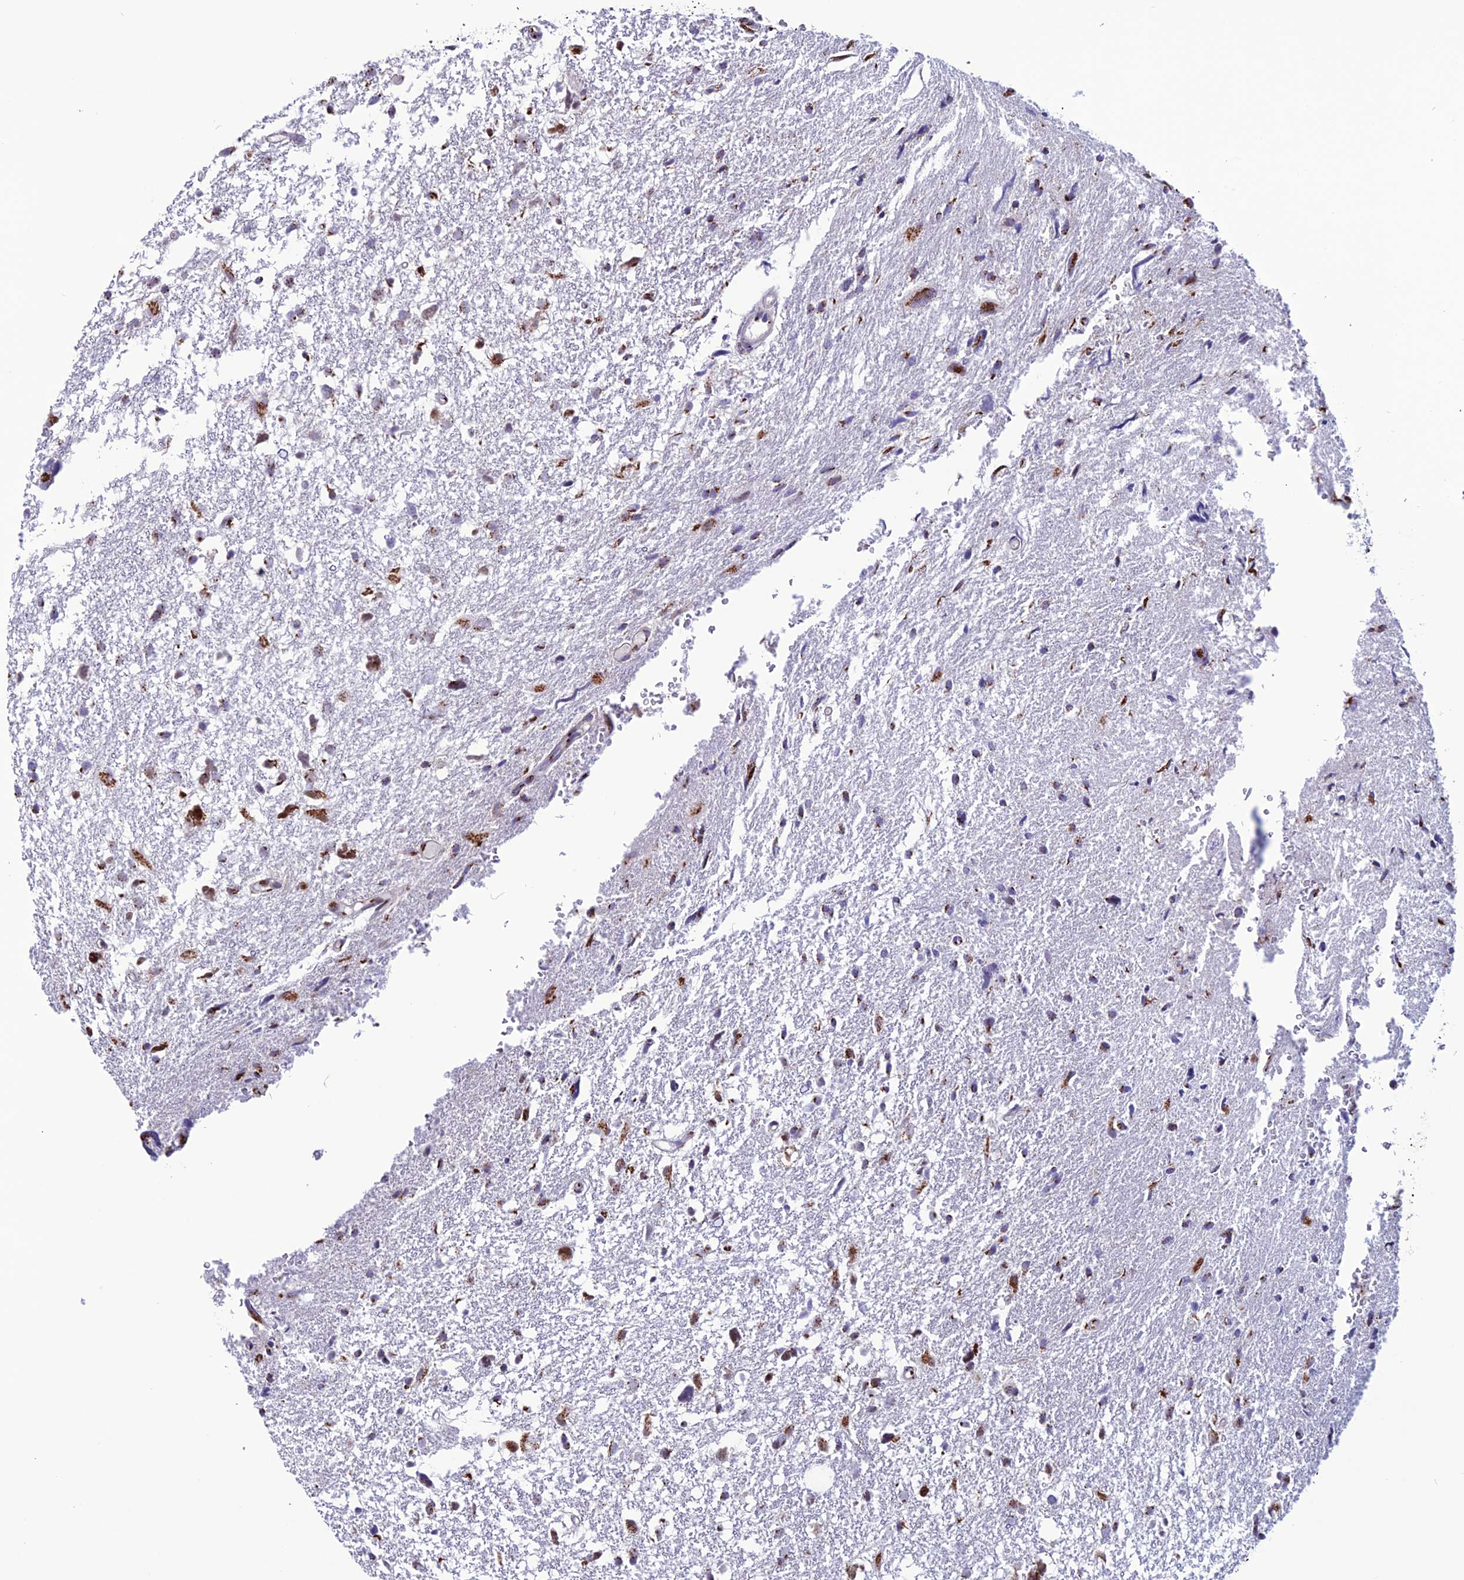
{"staining": {"intensity": "moderate", "quantity": "25%-75%", "location": "cytoplasmic/membranous"}, "tissue": "glioma", "cell_type": "Tumor cells", "image_type": "cancer", "snomed": [{"axis": "morphology", "description": "Glioma, malignant, High grade"}, {"axis": "topography", "description": "Brain"}], "caption": "The micrograph shows a brown stain indicating the presence of a protein in the cytoplasmic/membranous of tumor cells in glioma.", "gene": "PLEKHA4", "patient": {"sex": "male", "age": 61}}